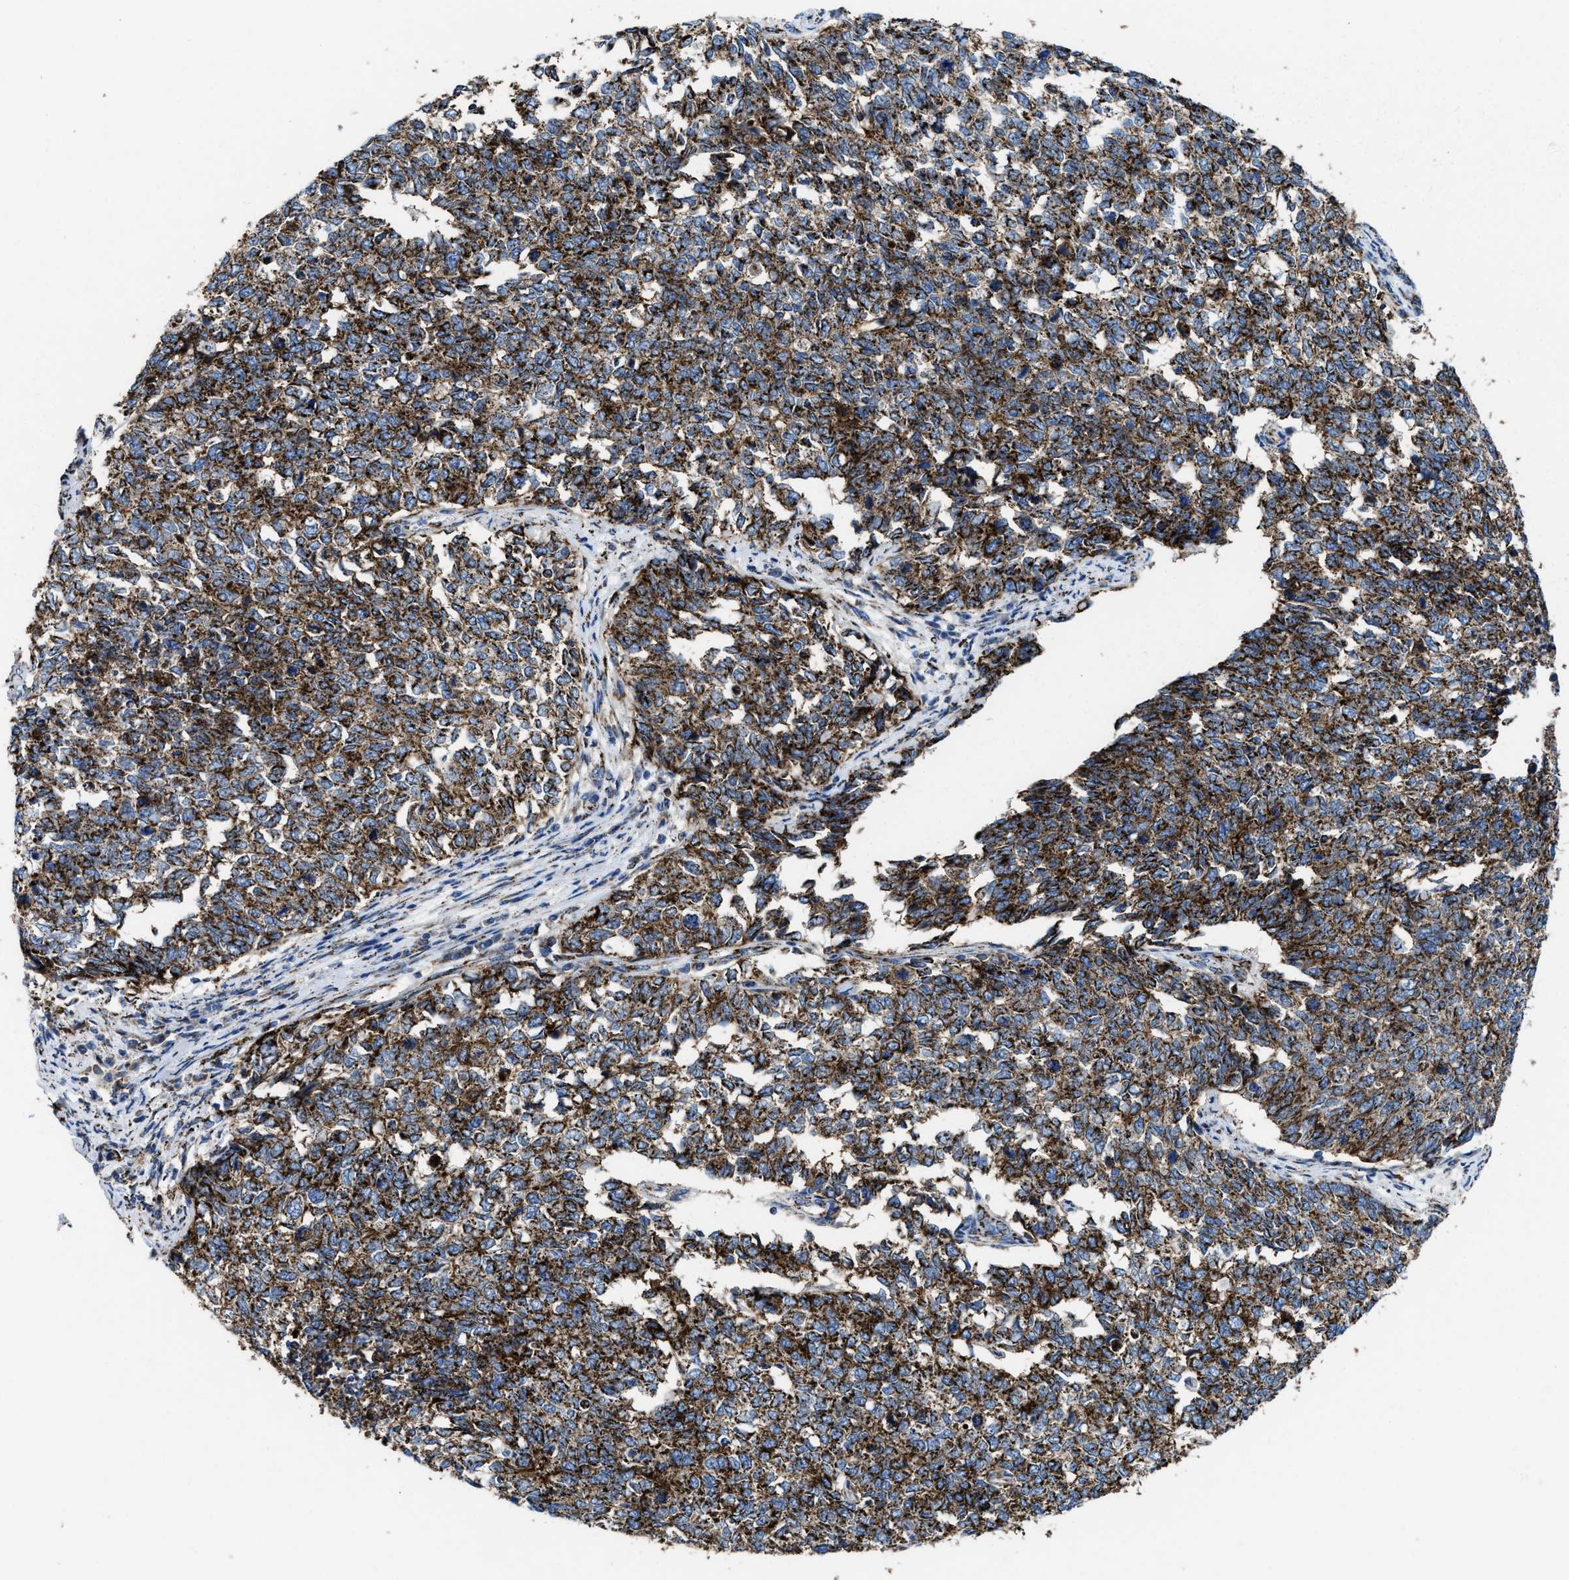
{"staining": {"intensity": "strong", "quantity": ">75%", "location": "cytoplasmic/membranous"}, "tissue": "cervical cancer", "cell_type": "Tumor cells", "image_type": "cancer", "snomed": [{"axis": "morphology", "description": "Squamous cell carcinoma, NOS"}, {"axis": "topography", "description": "Cervix"}], "caption": "Immunohistochemical staining of human cervical cancer shows strong cytoplasmic/membranous protein expression in approximately >75% of tumor cells.", "gene": "ALDH1B1", "patient": {"sex": "female", "age": 63}}